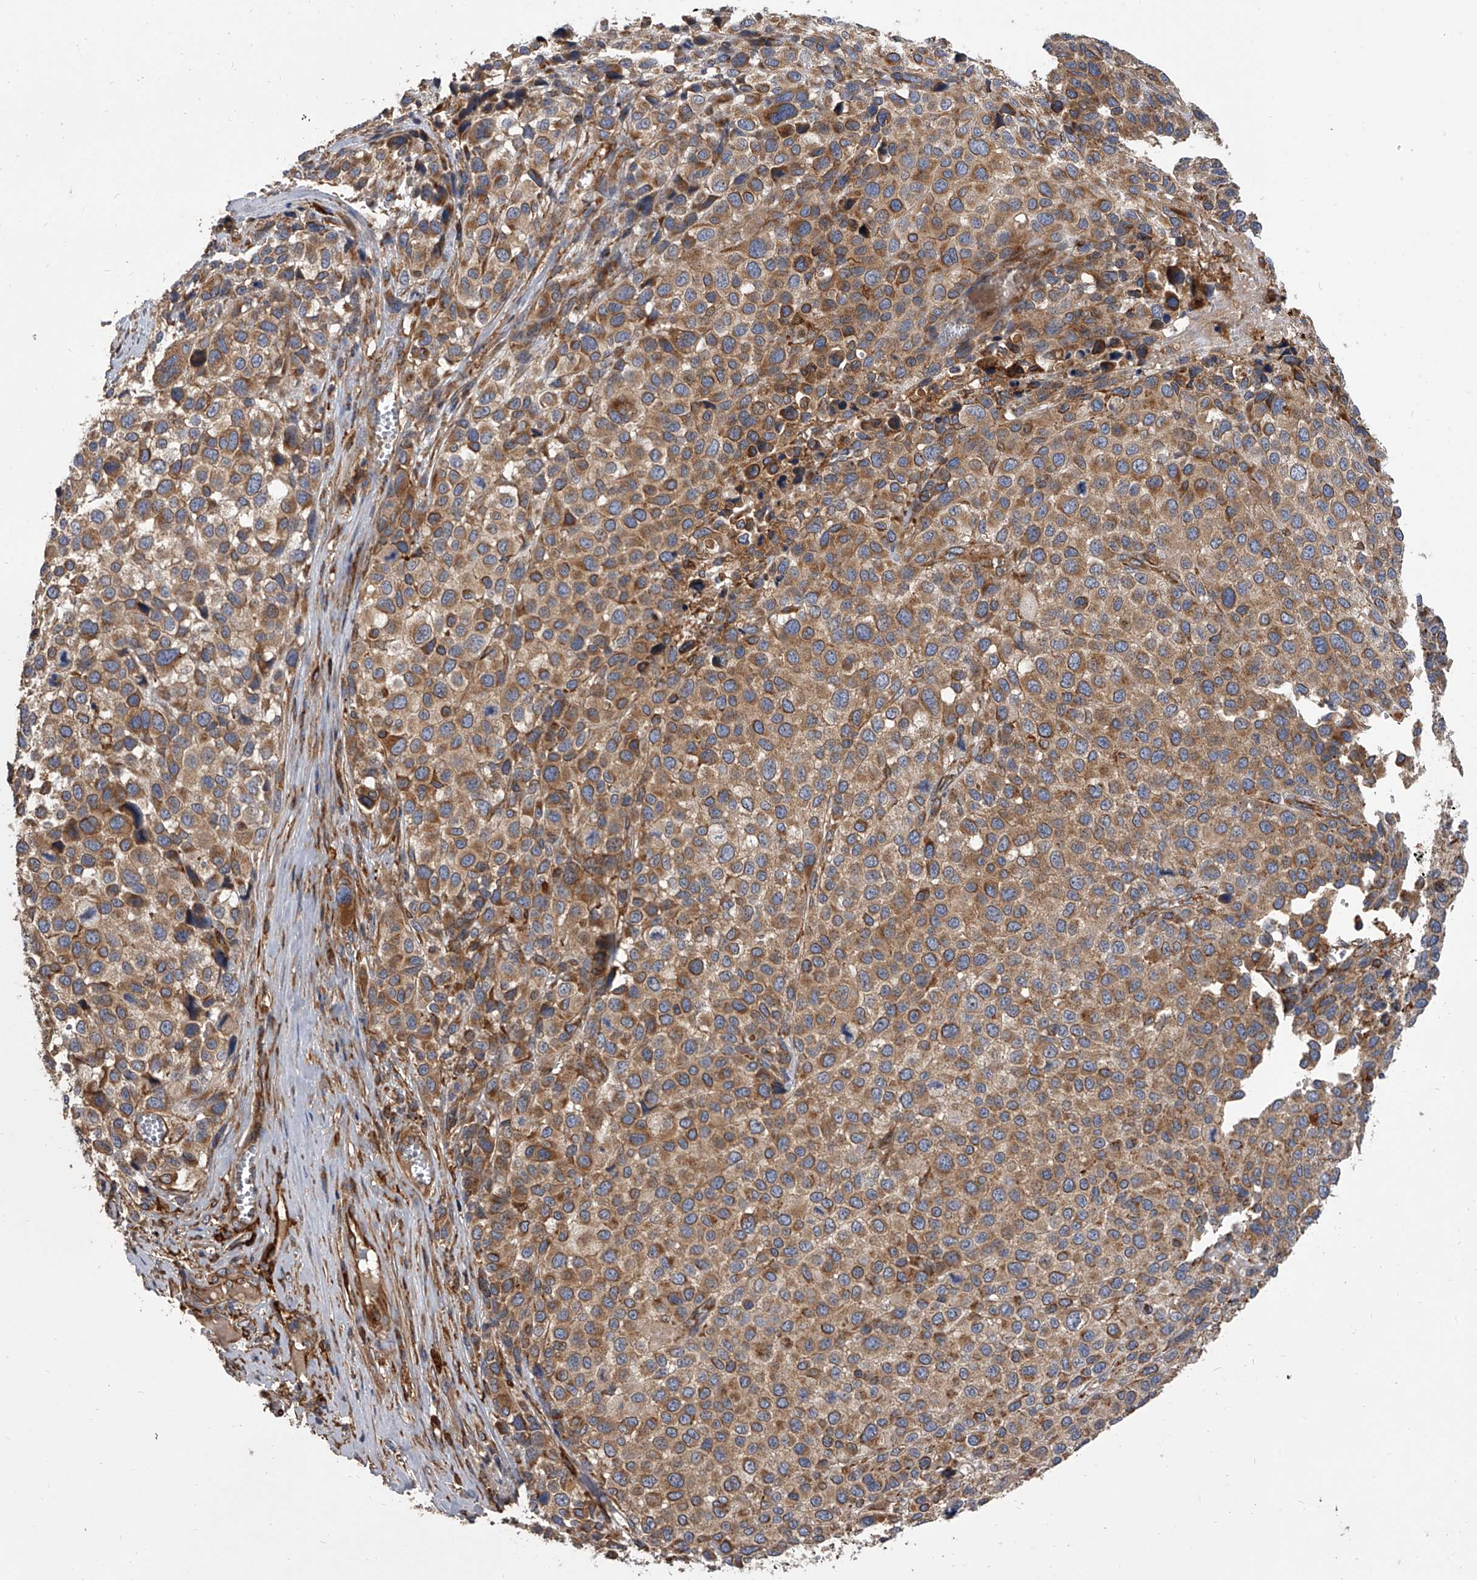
{"staining": {"intensity": "moderate", "quantity": ">75%", "location": "cytoplasmic/membranous"}, "tissue": "melanoma", "cell_type": "Tumor cells", "image_type": "cancer", "snomed": [{"axis": "morphology", "description": "Malignant melanoma, NOS"}, {"axis": "topography", "description": "Skin of trunk"}], "caption": "Protein staining of malignant melanoma tissue reveals moderate cytoplasmic/membranous positivity in about >75% of tumor cells. The staining was performed using DAB (3,3'-diaminobenzidine) to visualize the protein expression in brown, while the nuclei were stained in blue with hematoxylin (Magnification: 20x).", "gene": "EXOC4", "patient": {"sex": "male", "age": 71}}